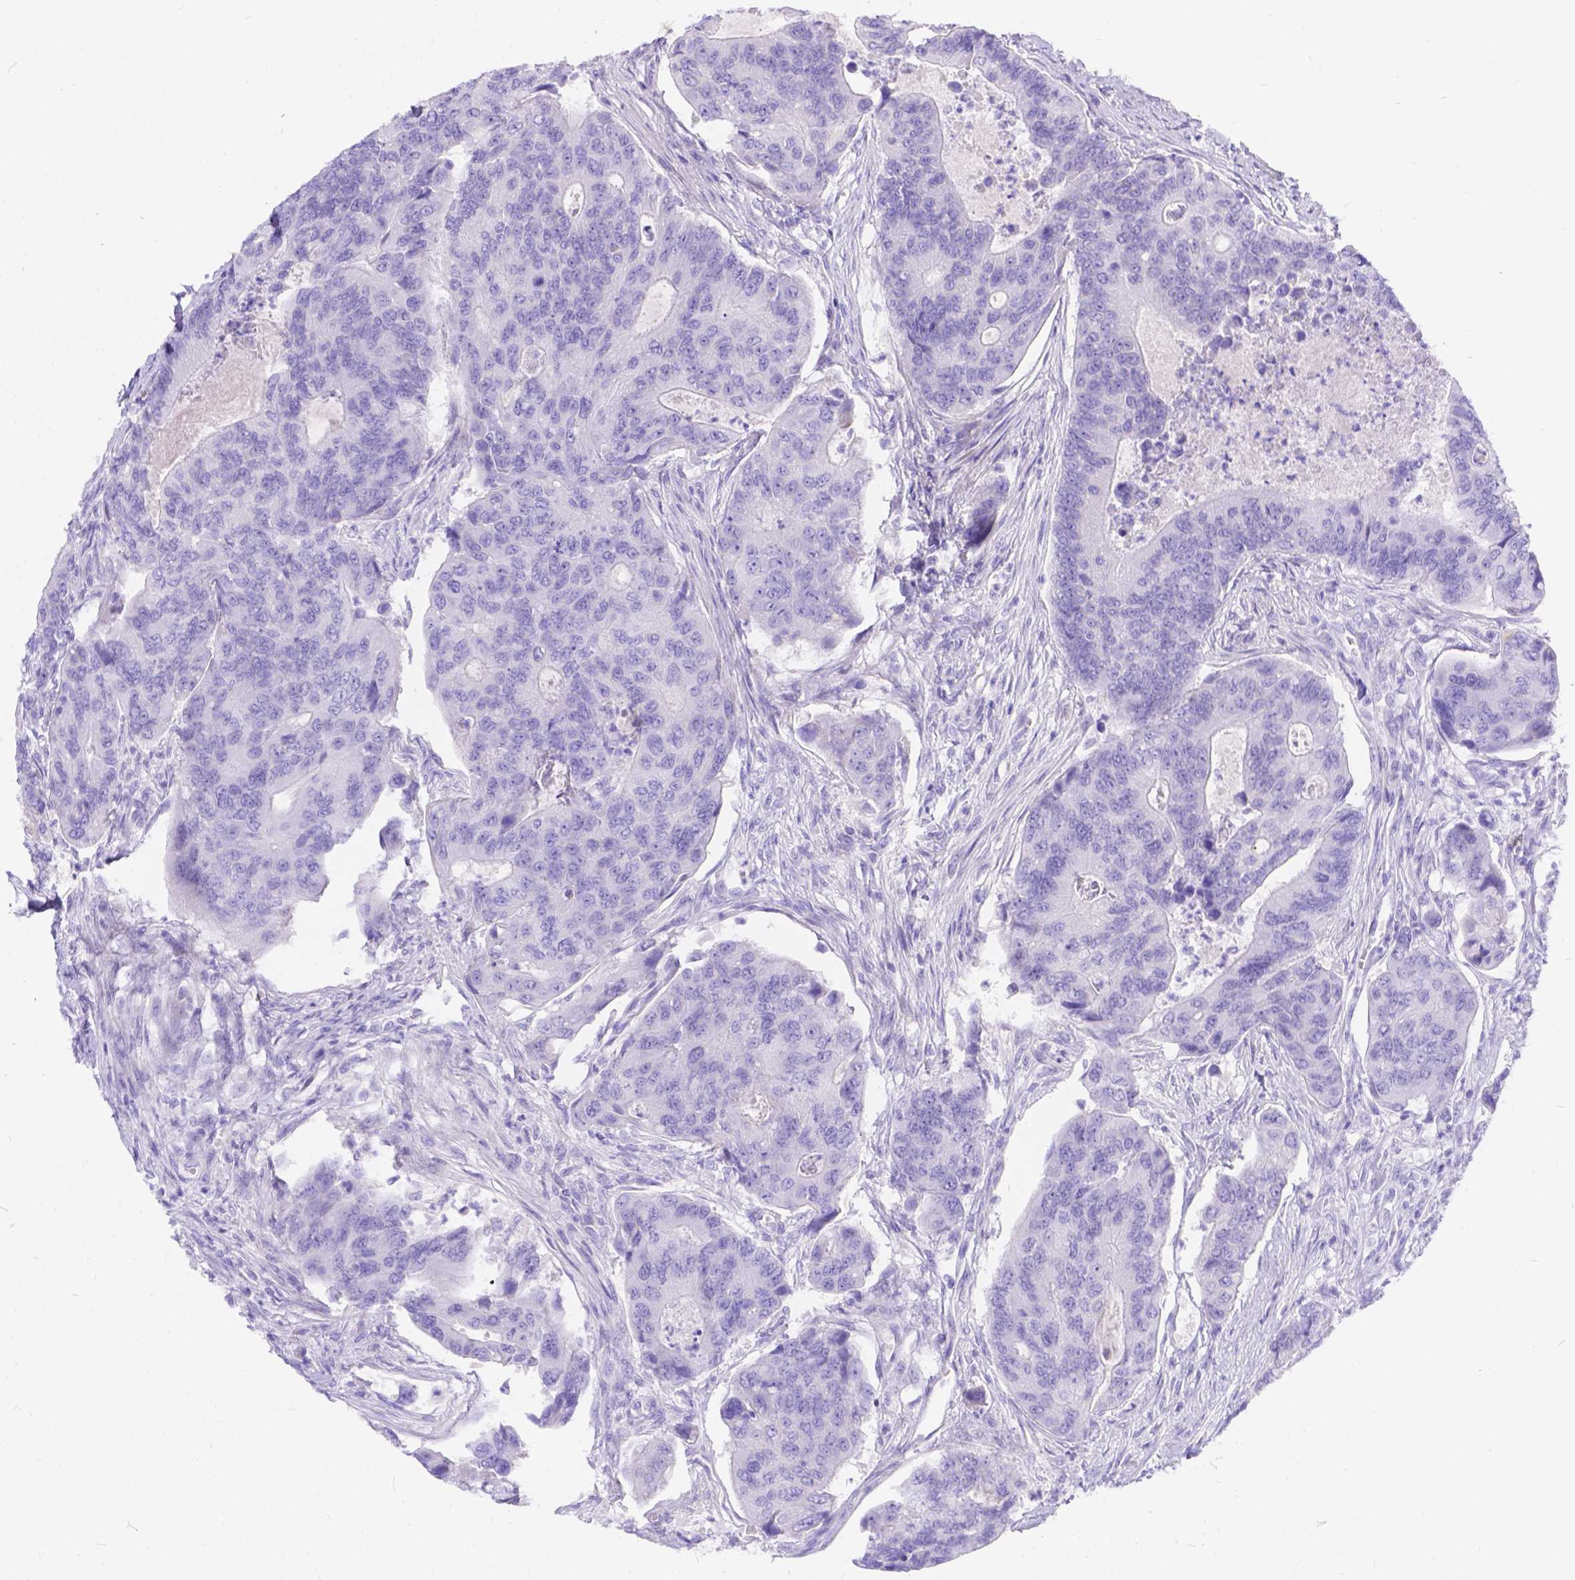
{"staining": {"intensity": "negative", "quantity": "none", "location": "none"}, "tissue": "colorectal cancer", "cell_type": "Tumor cells", "image_type": "cancer", "snomed": [{"axis": "morphology", "description": "Adenocarcinoma, NOS"}, {"axis": "topography", "description": "Colon"}], "caption": "Immunohistochemistry (IHC) of human adenocarcinoma (colorectal) shows no staining in tumor cells.", "gene": "KLHL10", "patient": {"sex": "female", "age": 67}}